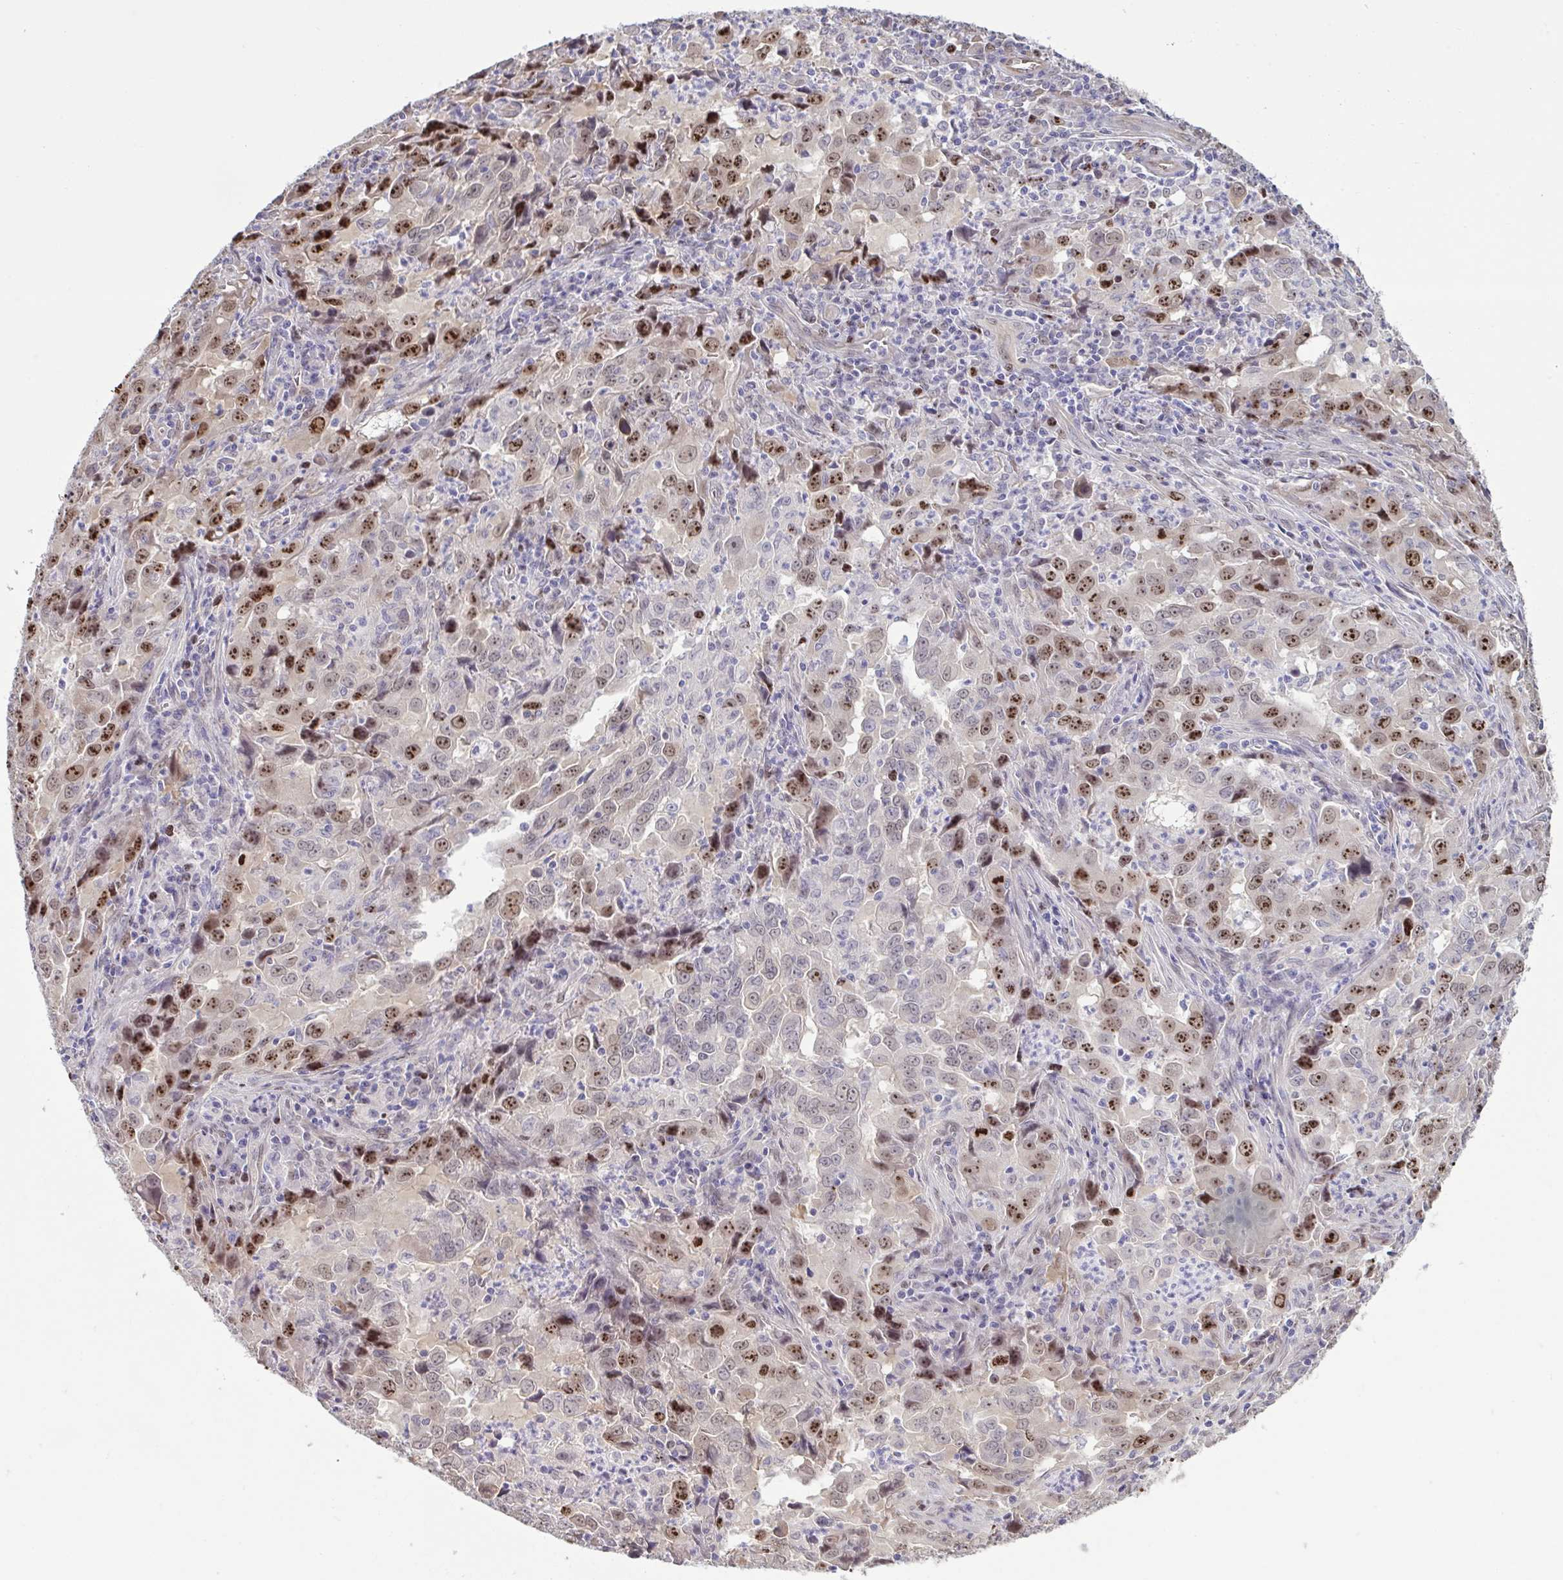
{"staining": {"intensity": "moderate", "quantity": "25%-75%", "location": "nuclear"}, "tissue": "lung cancer", "cell_type": "Tumor cells", "image_type": "cancer", "snomed": [{"axis": "morphology", "description": "Adenocarcinoma, NOS"}, {"axis": "topography", "description": "Lung"}], "caption": "Protein expression analysis of human lung cancer (adenocarcinoma) reveals moderate nuclear staining in about 25%-75% of tumor cells.", "gene": "SETD7", "patient": {"sex": "male", "age": 67}}